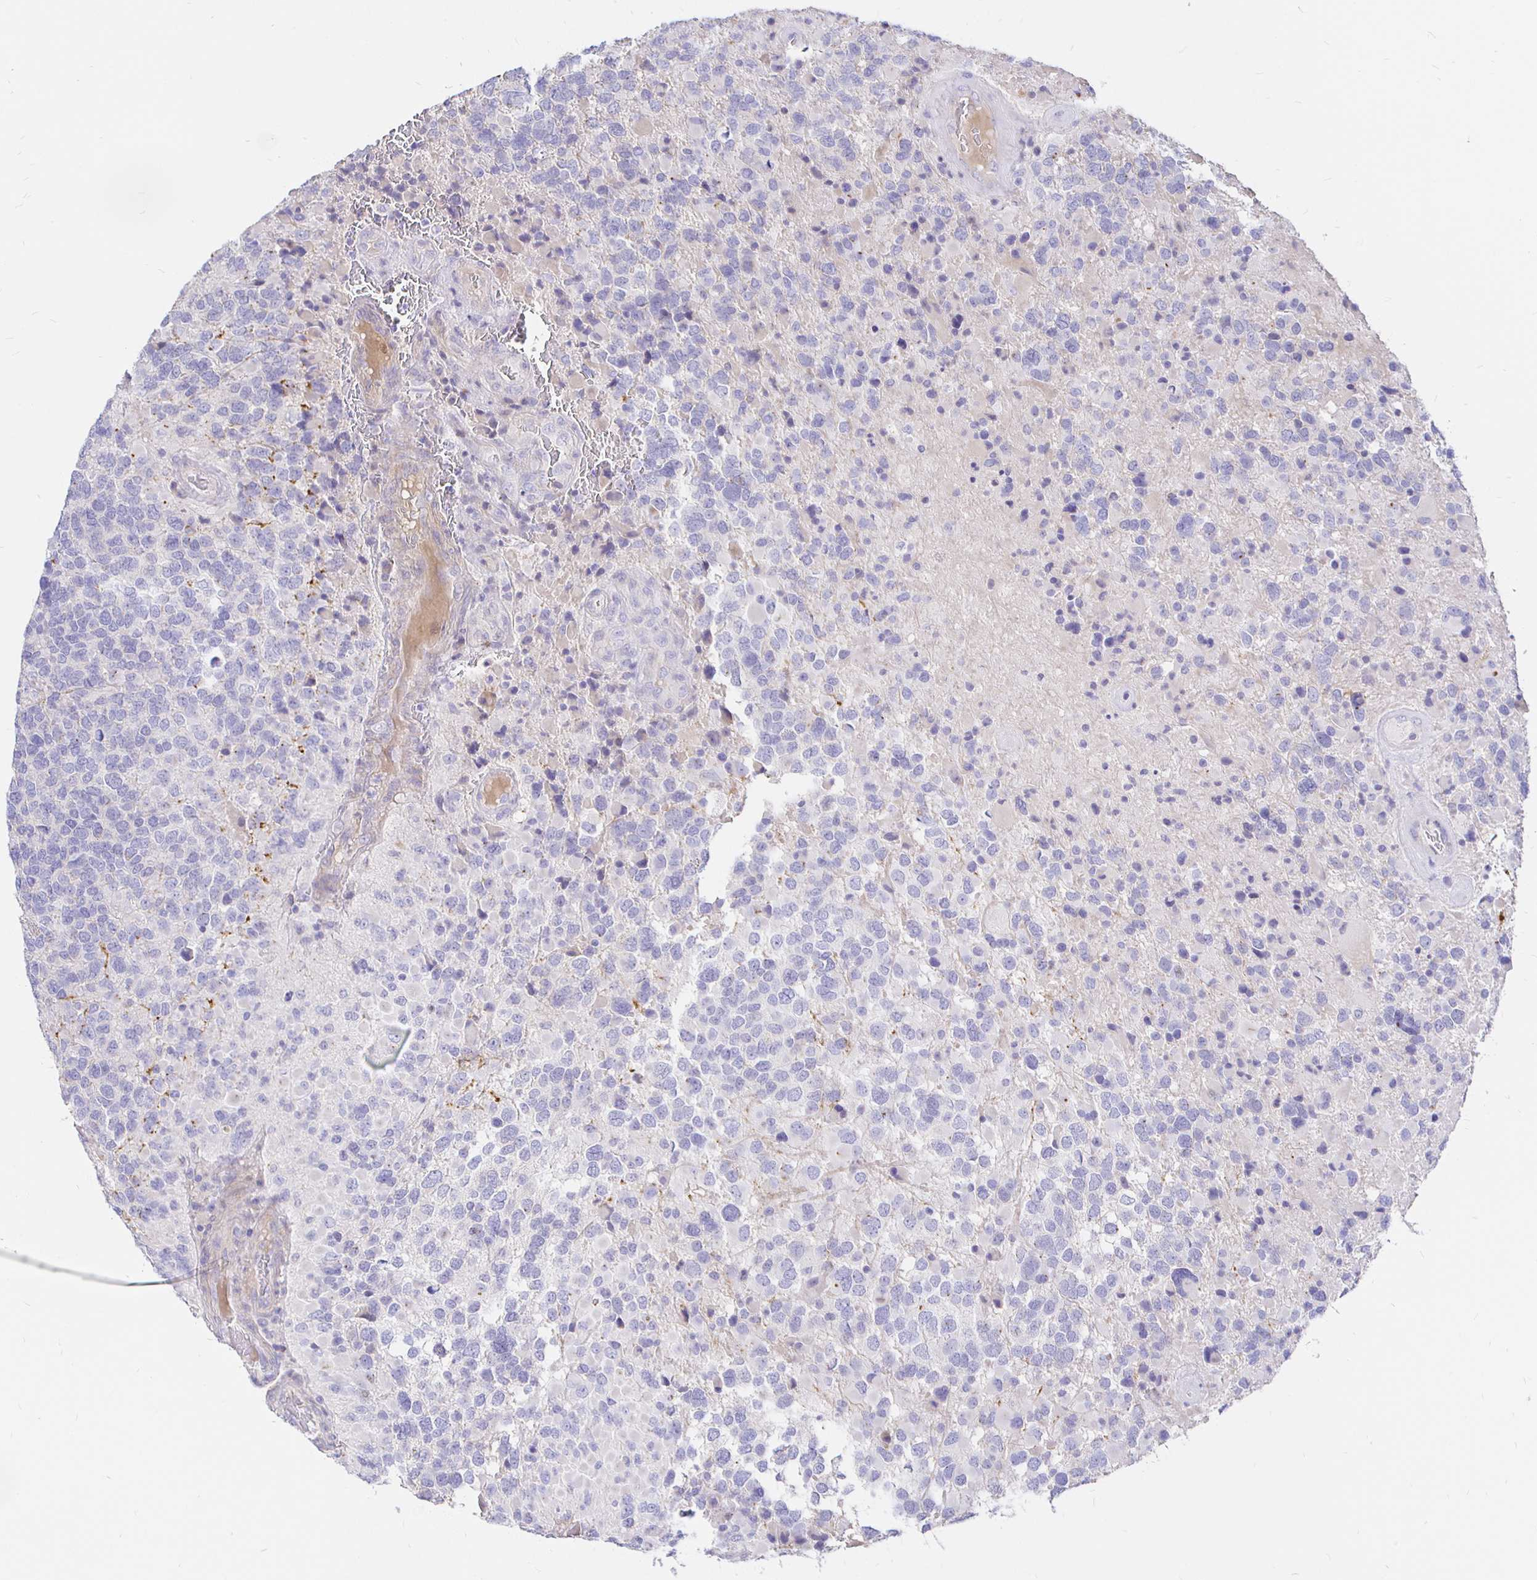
{"staining": {"intensity": "negative", "quantity": "none", "location": "none"}, "tissue": "glioma", "cell_type": "Tumor cells", "image_type": "cancer", "snomed": [{"axis": "morphology", "description": "Glioma, malignant, High grade"}, {"axis": "topography", "description": "Brain"}], "caption": "Tumor cells show no significant protein staining in high-grade glioma (malignant). (DAB immunohistochemistry visualized using brightfield microscopy, high magnification).", "gene": "NECAB1", "patient": {"sex": "female", "age": 40}}